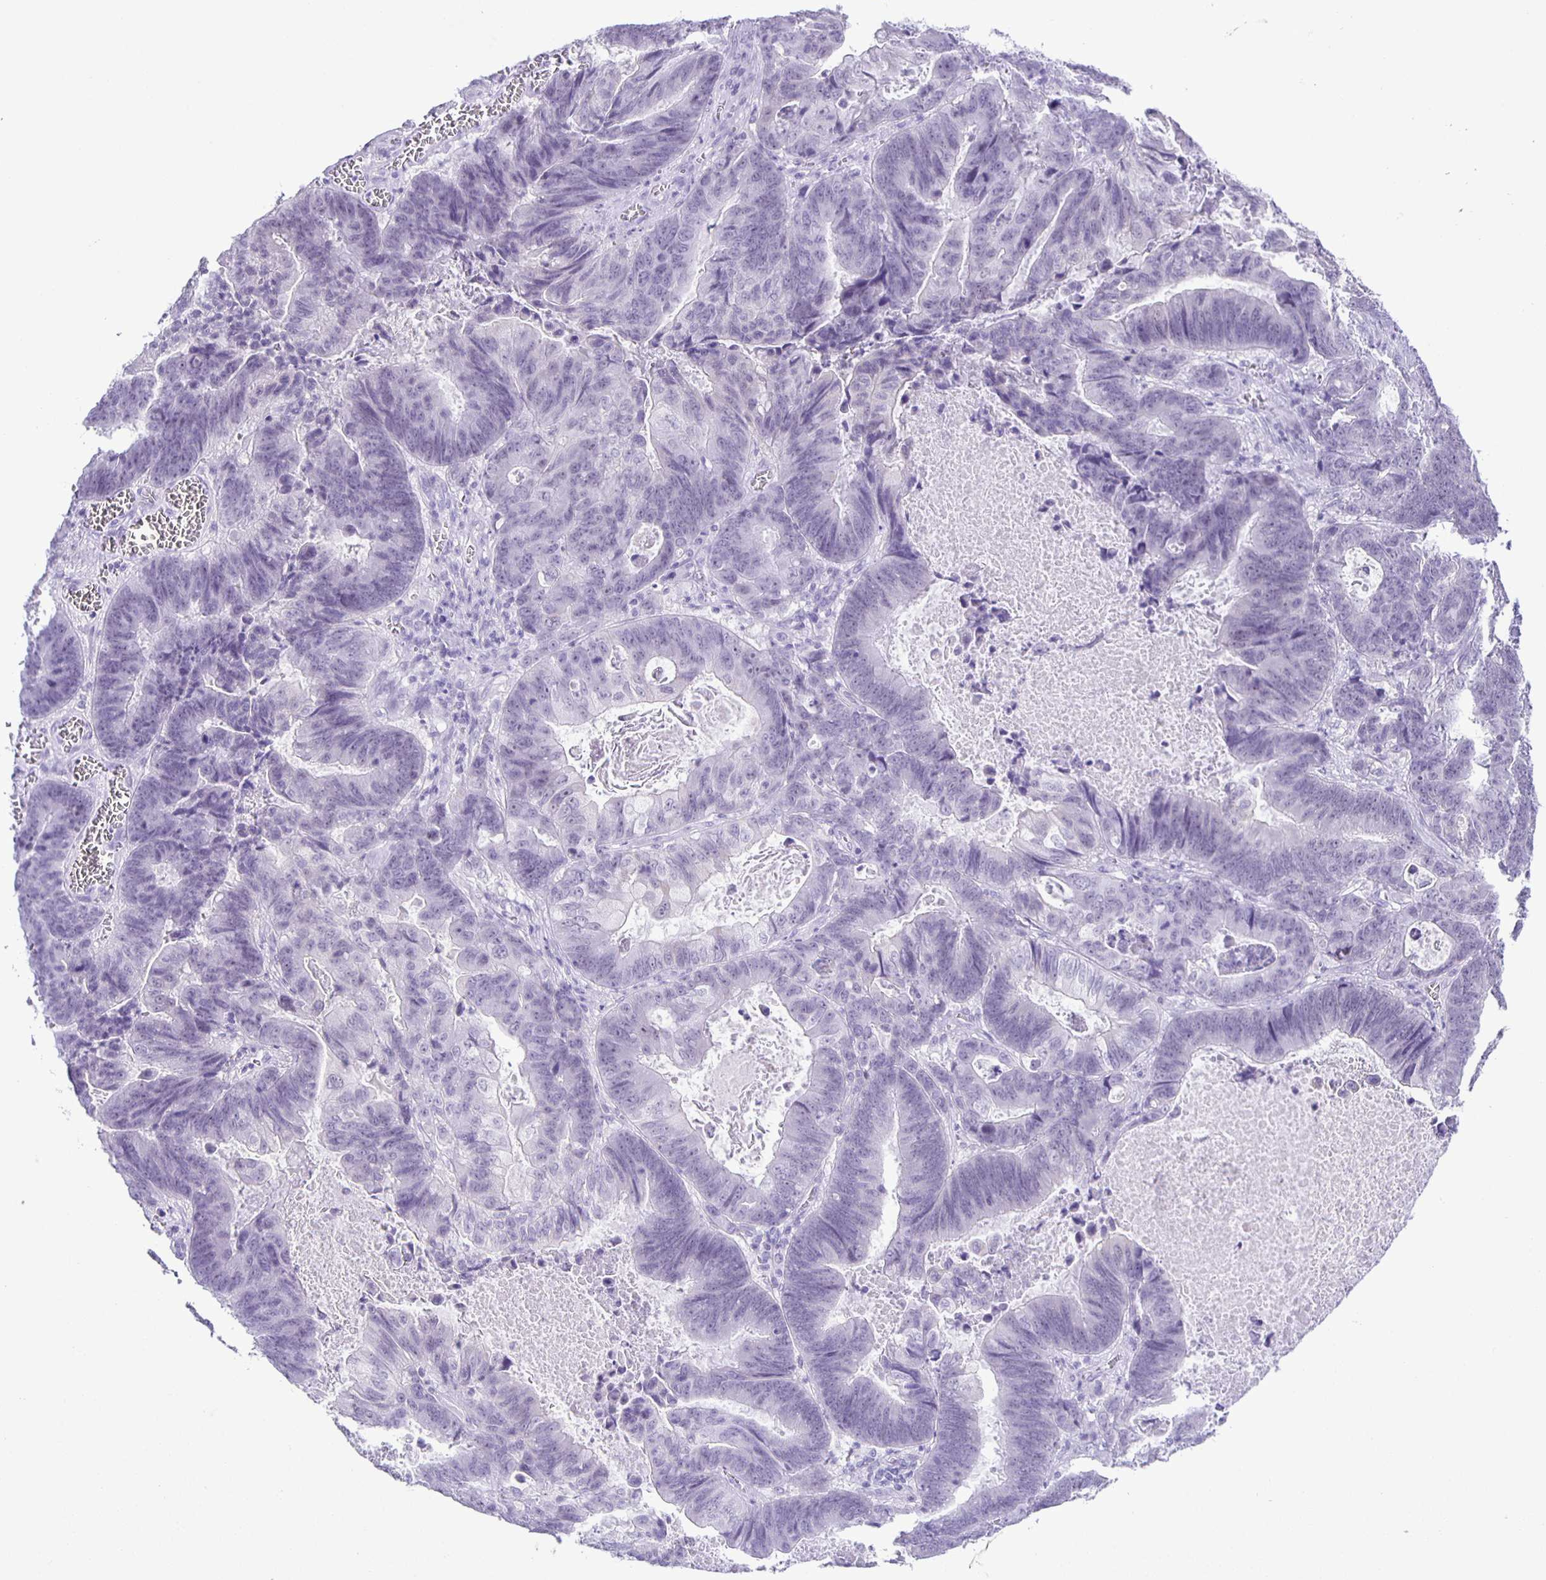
{"staining": {"intensity": "negative", "quantity": "none", "location": "none"}, "tissue": "lung cancer", "cell_type": "Tumor cells", "image_type": "cancer", "snomed": [{"axis": "morphology", "description": "Aneuploidy"}, {"axis": "morphology", "description": "Adenocarcinoma, NOS"}, {"axis": "morphology", "description": "Adenocarcinoma primary or metastatic"}, {"axis": "topography", "description": "Lung"}], "caption": "Protein analysis of lung adenocarcinoma demonstrates no significant expression in tumor cells.", "gene": "EZHIP", "patient": {"sex": "female", "age": 75}}